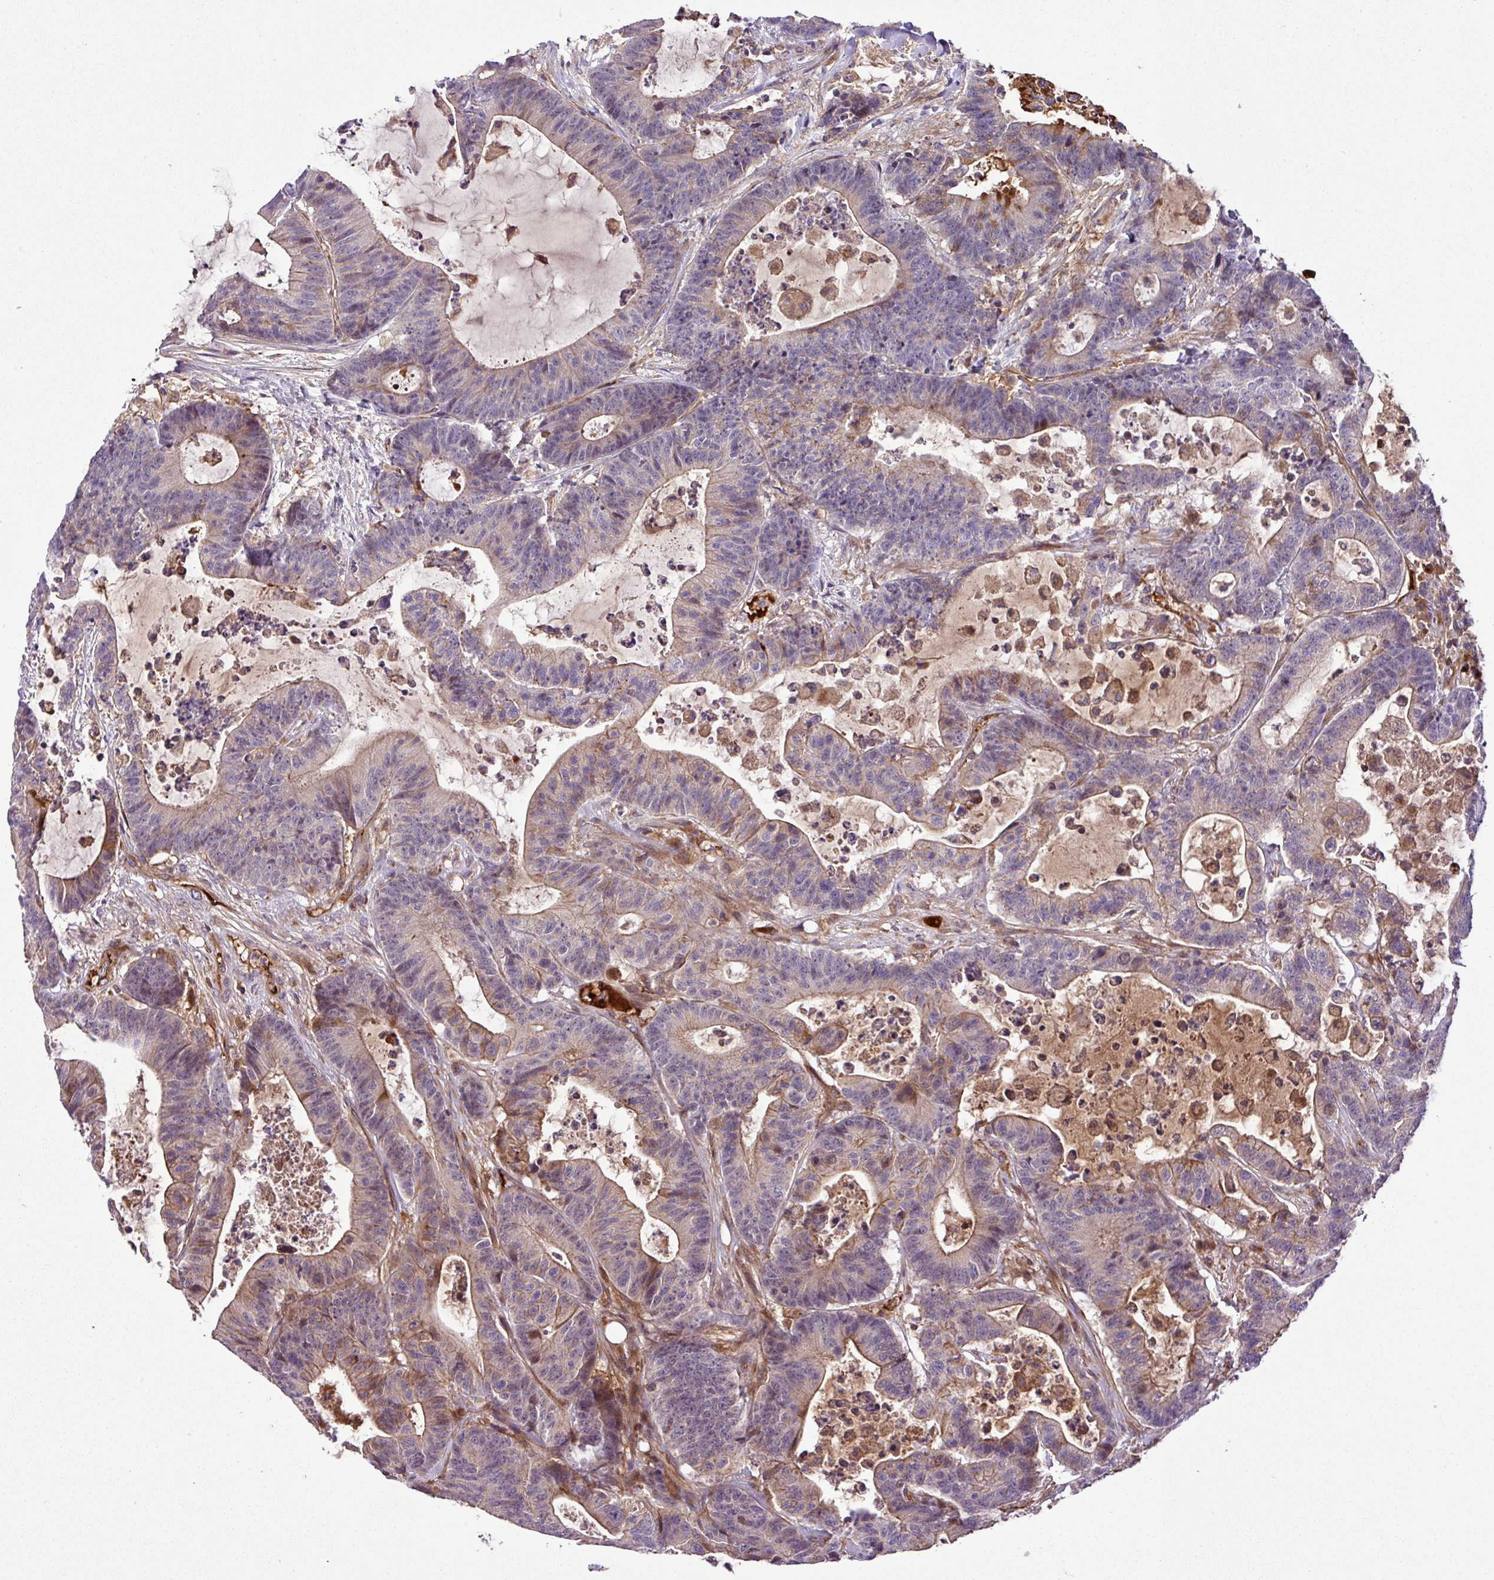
{"staining": {"intensity": "moderate", "quantity": "25%-75%", "location": "cytoplasmic/membranous"}, "tissue": "colorectal cancer", "cell_type": "Tumor cells", "image_type": "cancer", "snomed": [{"axis": "morphology", "description": "Adenocarcinoma, NOS"}, {"axis": "topography", "description": "Colon"}], "caption": "A high-resolution histopathology image shows immunohistochemistry staining of adenocarcinoma (colorectal), which displays moderate cytoplasmic/membranous staining in about 25%-75% of tumor cells.", "gene": "ZNF266", "patient": {"sex": "female", "age": 84}}